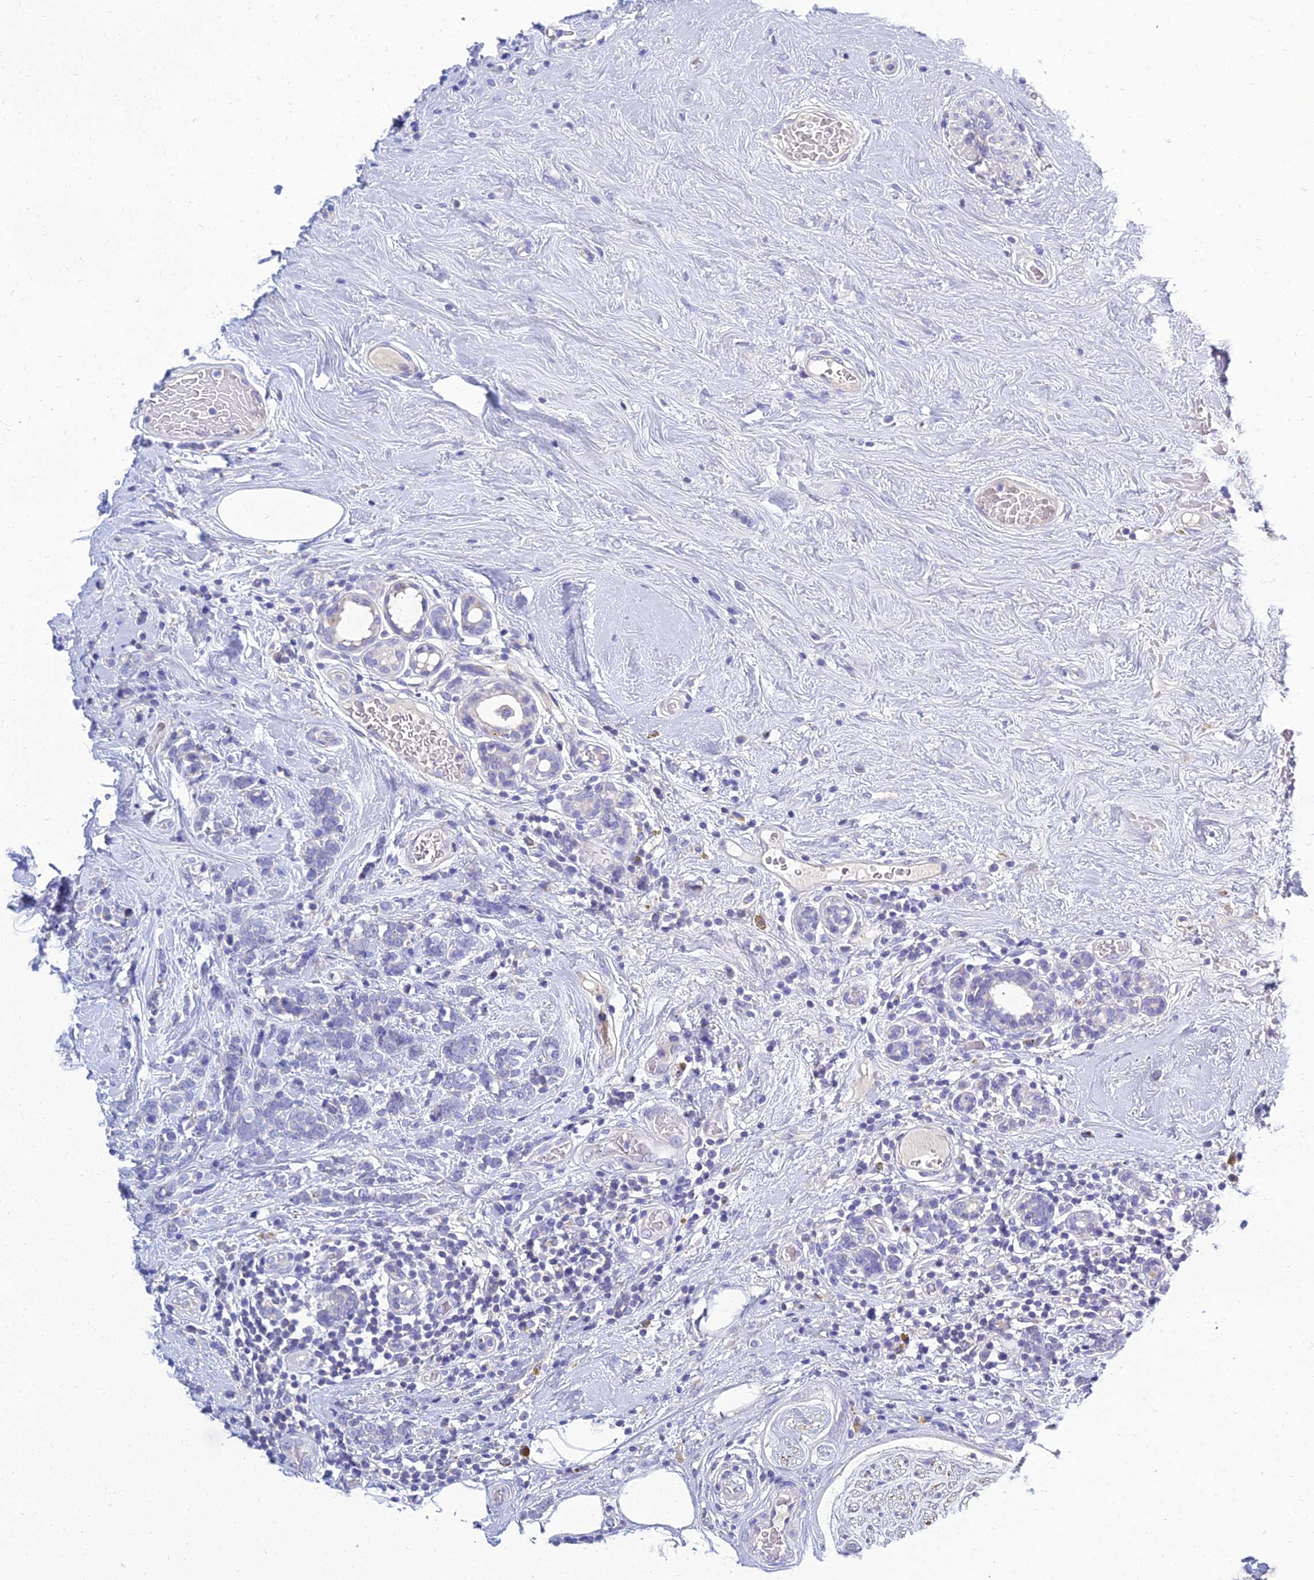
{"staining": {"intensity": "negative", "quantity": "none", "location": "none"}, "tissue": "breast cancer", "cell_type": "Tumor cells", "image_type": "cancer", "snomed": [{"axis": "morphology", "description": "Lobular carcinoma"}, {"axis": "topography", "description": "Breast"}], "caption": "Protein analysis of breast lobular carcinoma displays no significant staining in tumor cells.", "gene": "NPY", "patient": {"sex": "female", "age": 58}}